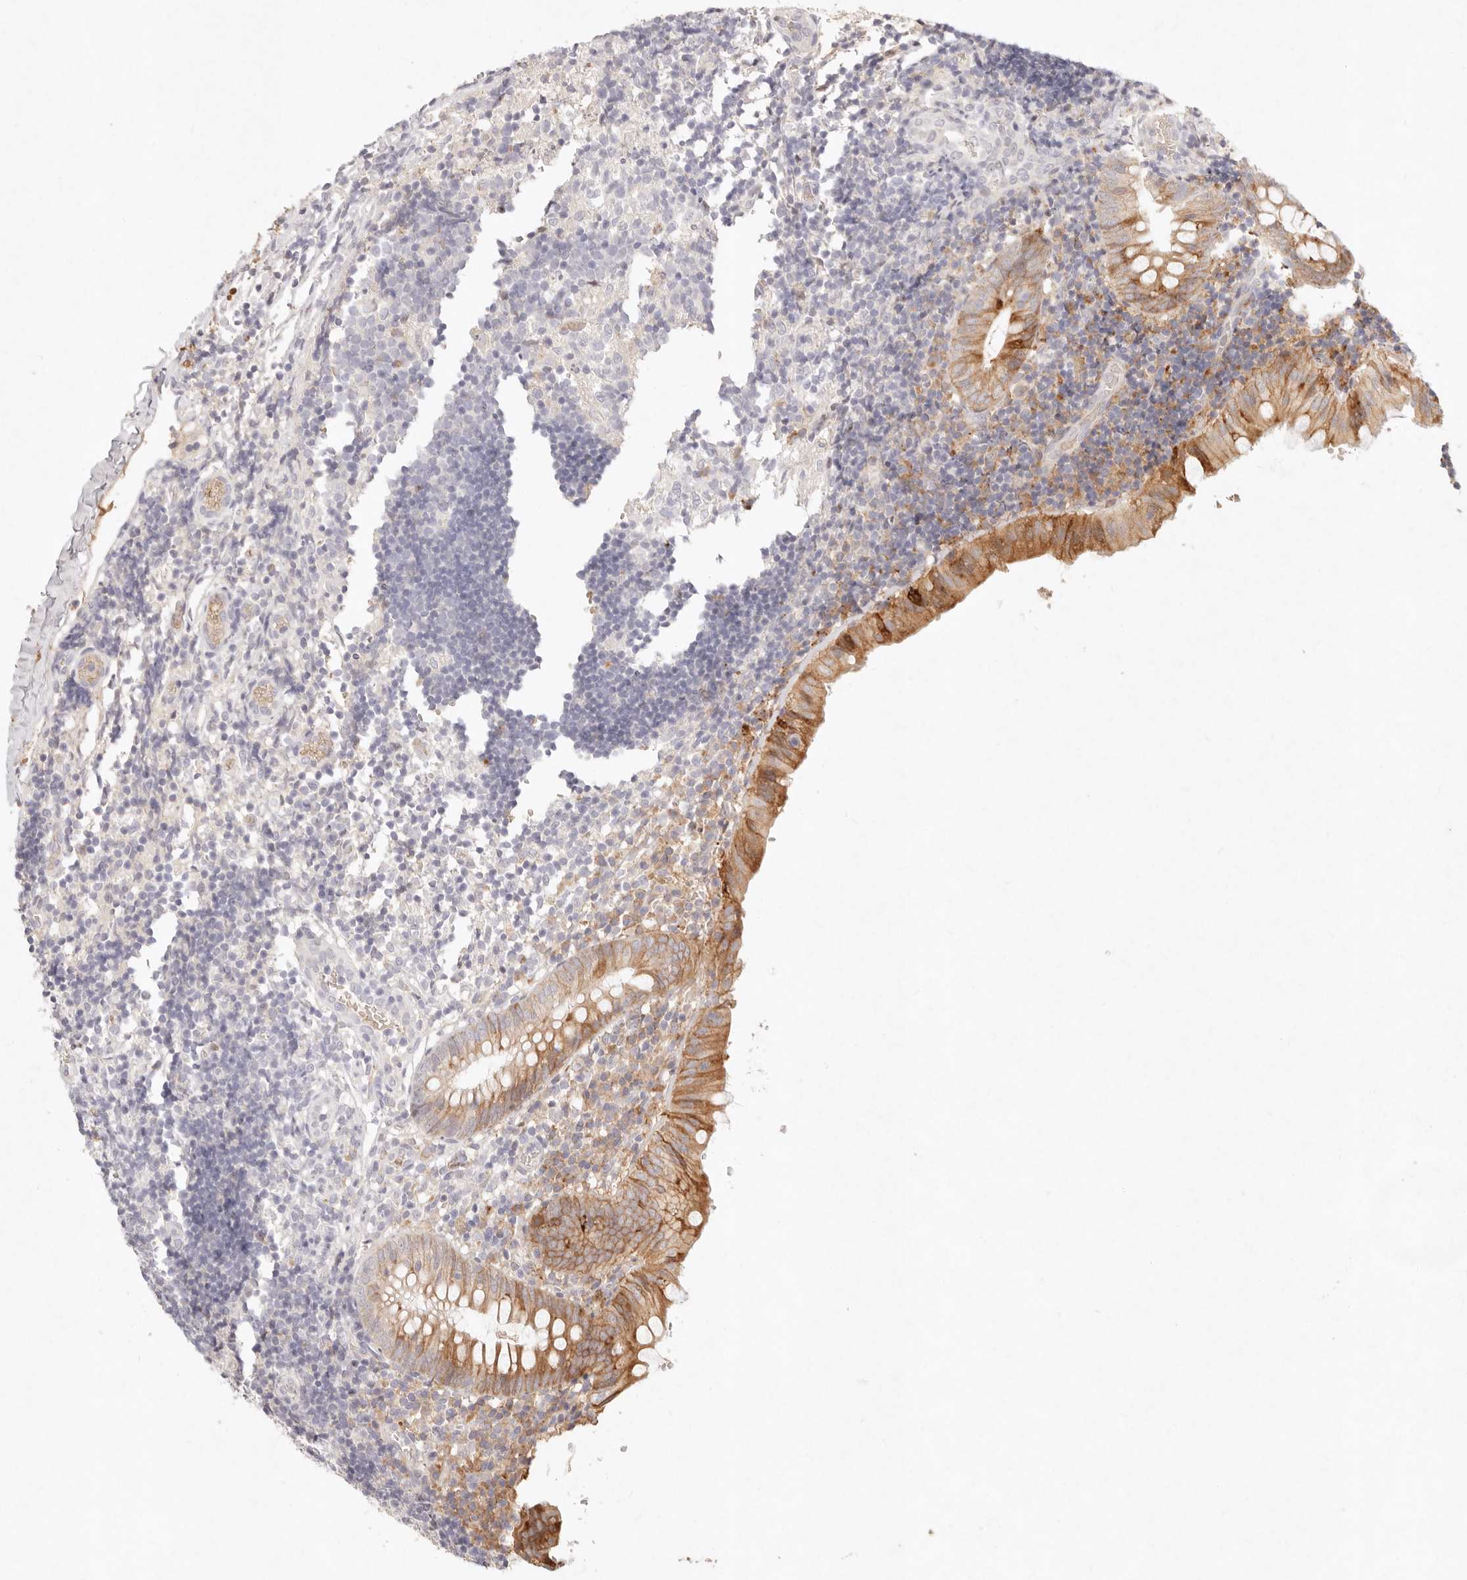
{"staining": {"intensity": "strong", "quantity": ">75%", "location": "cytoplasmic/membranous"}, "tissue": "appendix", "cell_type": "Glandular cells", "image_type": "normal", "snomed": [{"axis": "morphology", "description": "Normal tissue, NOS"}, {"axis": "topography", "description": "Appendix"}], "caption": "This micrograph exhibits benign appendix stained with immunohistochemistry to label a protein in brown. The cytoplasmic/membranous of glandular cells show strong positivity for the protein. Nuclei are counter-stained blue.", "gene": "C1orf127", "patient": {"sex": "male", "age": 8}}